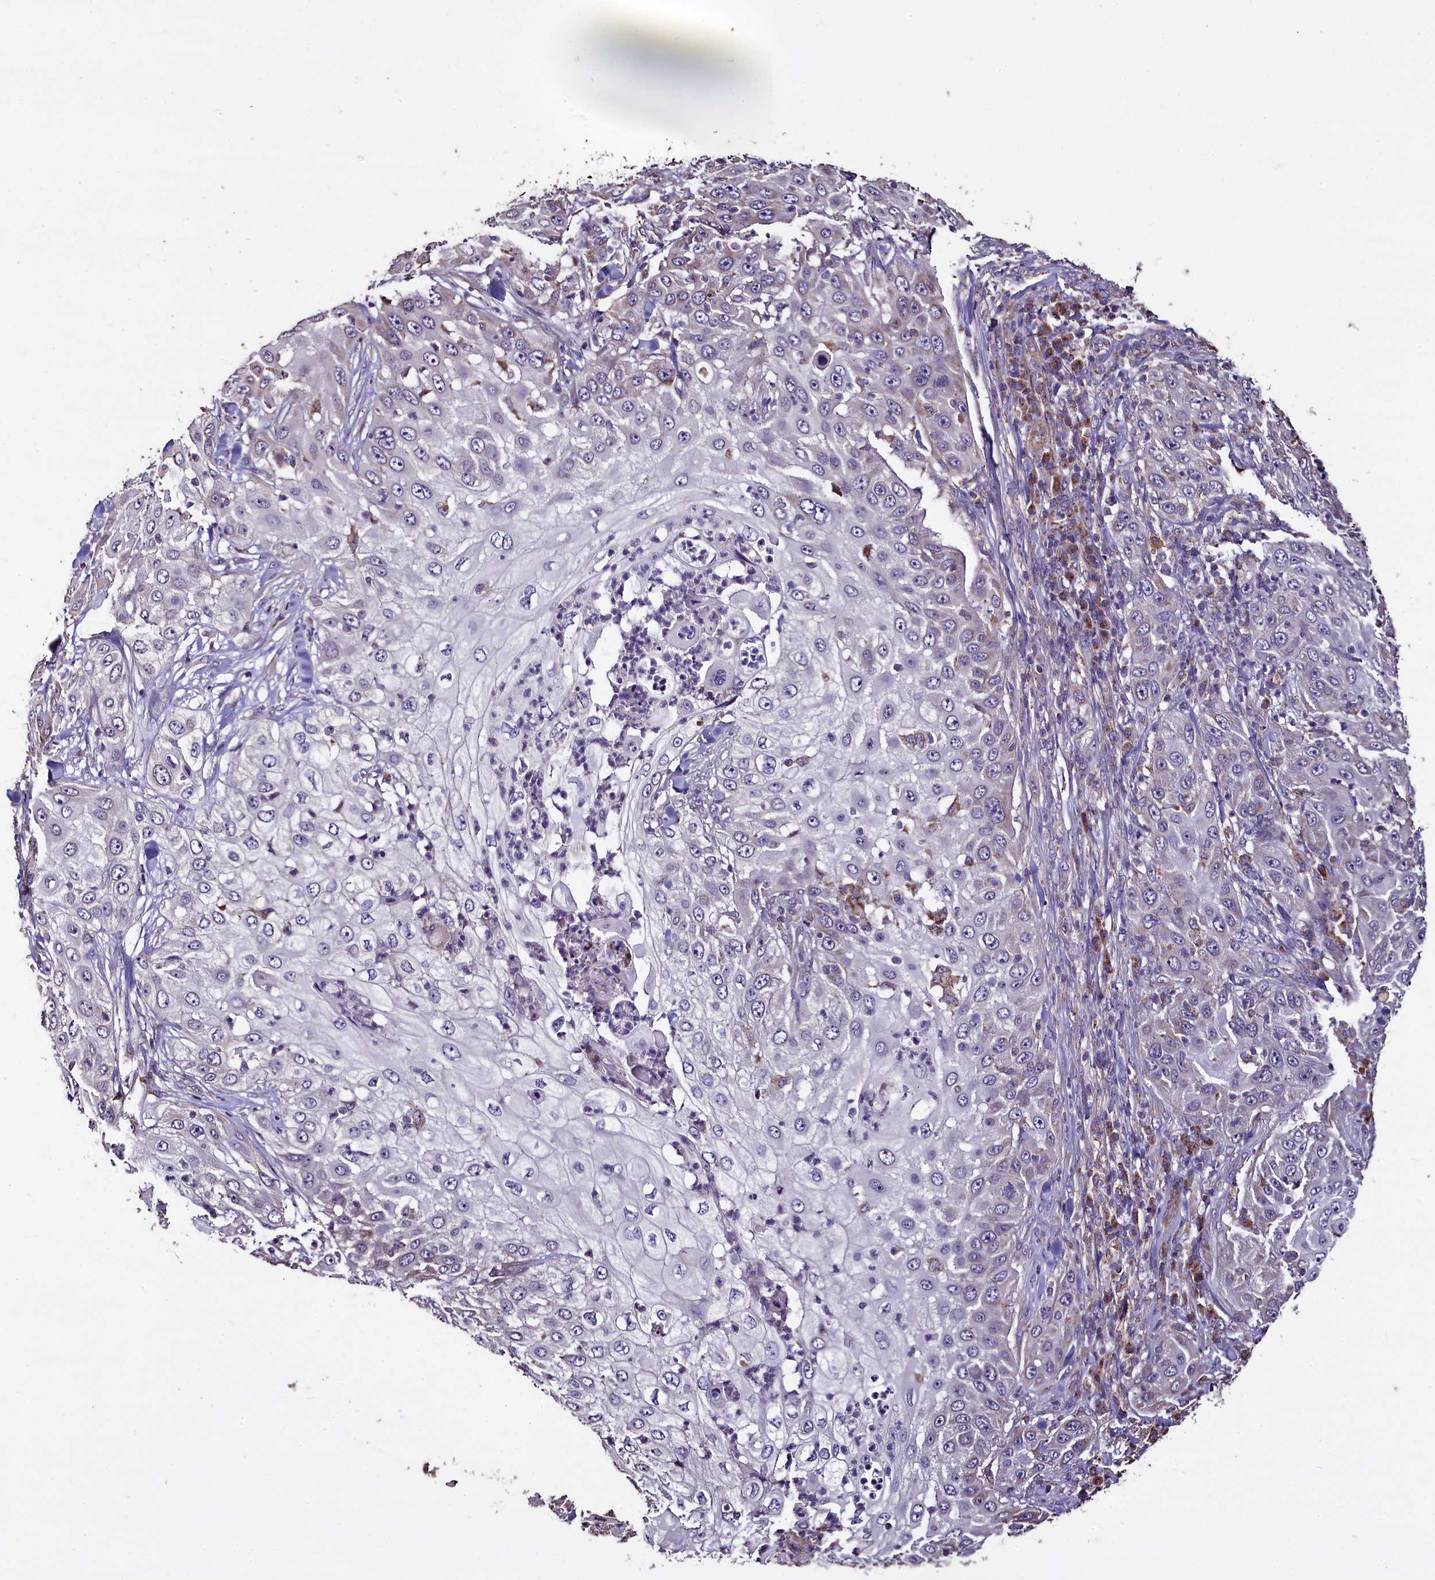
{"staining": {"intensity": "weak", "quantity": "<25%", "location": "cytoplasmic/membranous"}, "tissue": "skin cancer", "cell_type": "Tumor cells", "image_type": "cancer", "snomed": [{"axis": "morphology", "description": "Squamous cell carcinoma, NOS"}, {"axis": "topography", "description": "Skin"}], "caption": "Squamous cell carcinoma (skin) was stained to show a protein in brown. There is no significant expression in tumor cells.", "gene": "COQ9", "patient": {"sex": "female", "age": 44}}